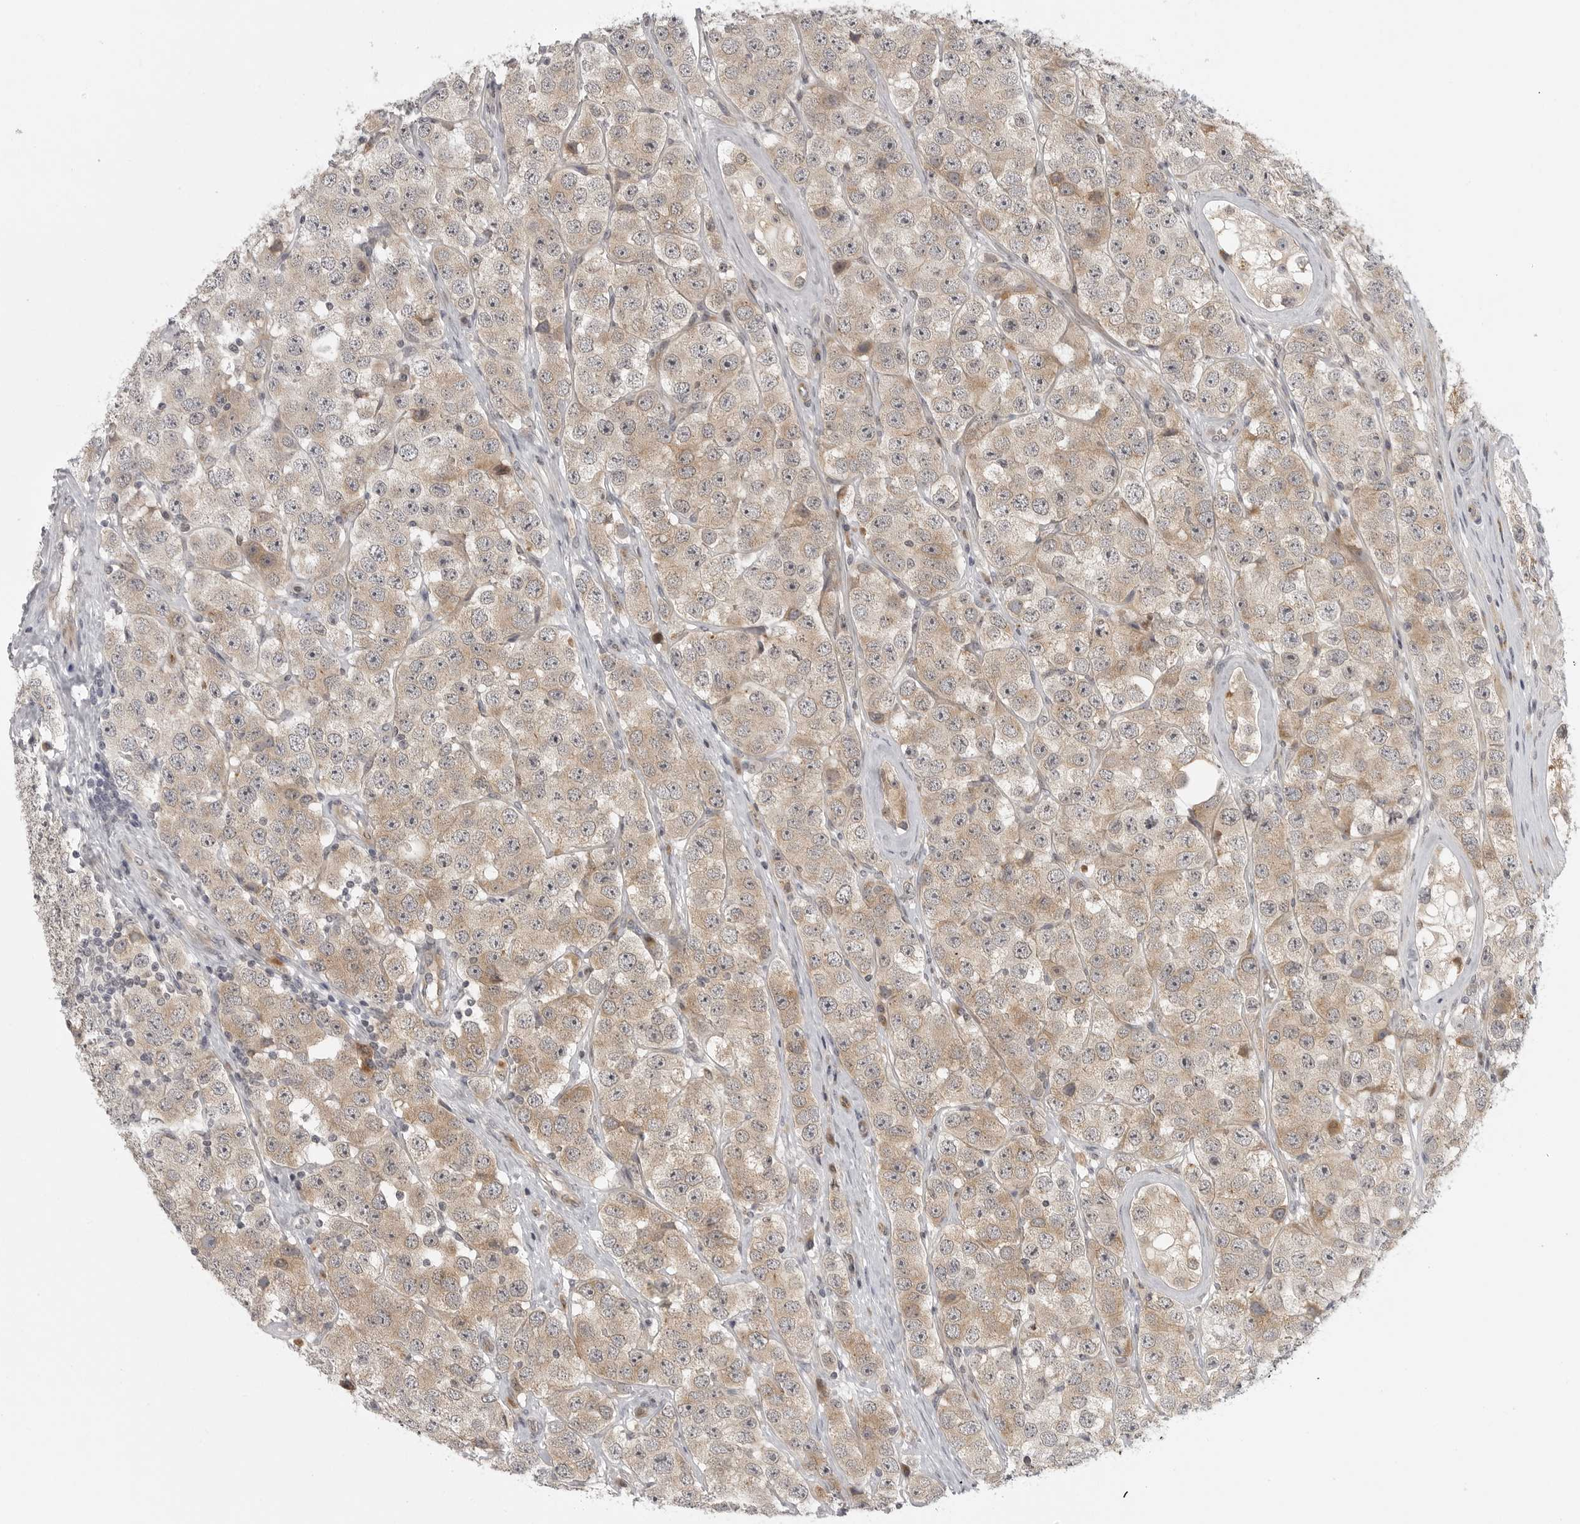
{"staining": {"intensity": "weak", "quantity": ">75%", "location": "cytoplasmic/membranous"}, "tissue": "testis cancer", "cell_type": "Tumor cells", "image_type": "cancer", "snomed": [{"axis": "morphology", "description": "Seminoma, NOS"}, {"axis": "topography", "description": "Testis"}], "caption": "Tumor cells demonstrate weak cytoplasmic/membranous expression in approximately >75% of cells in testis seminoma.", "gene": "CD300LD", "patient": {"sex": "male", "age": 28}}